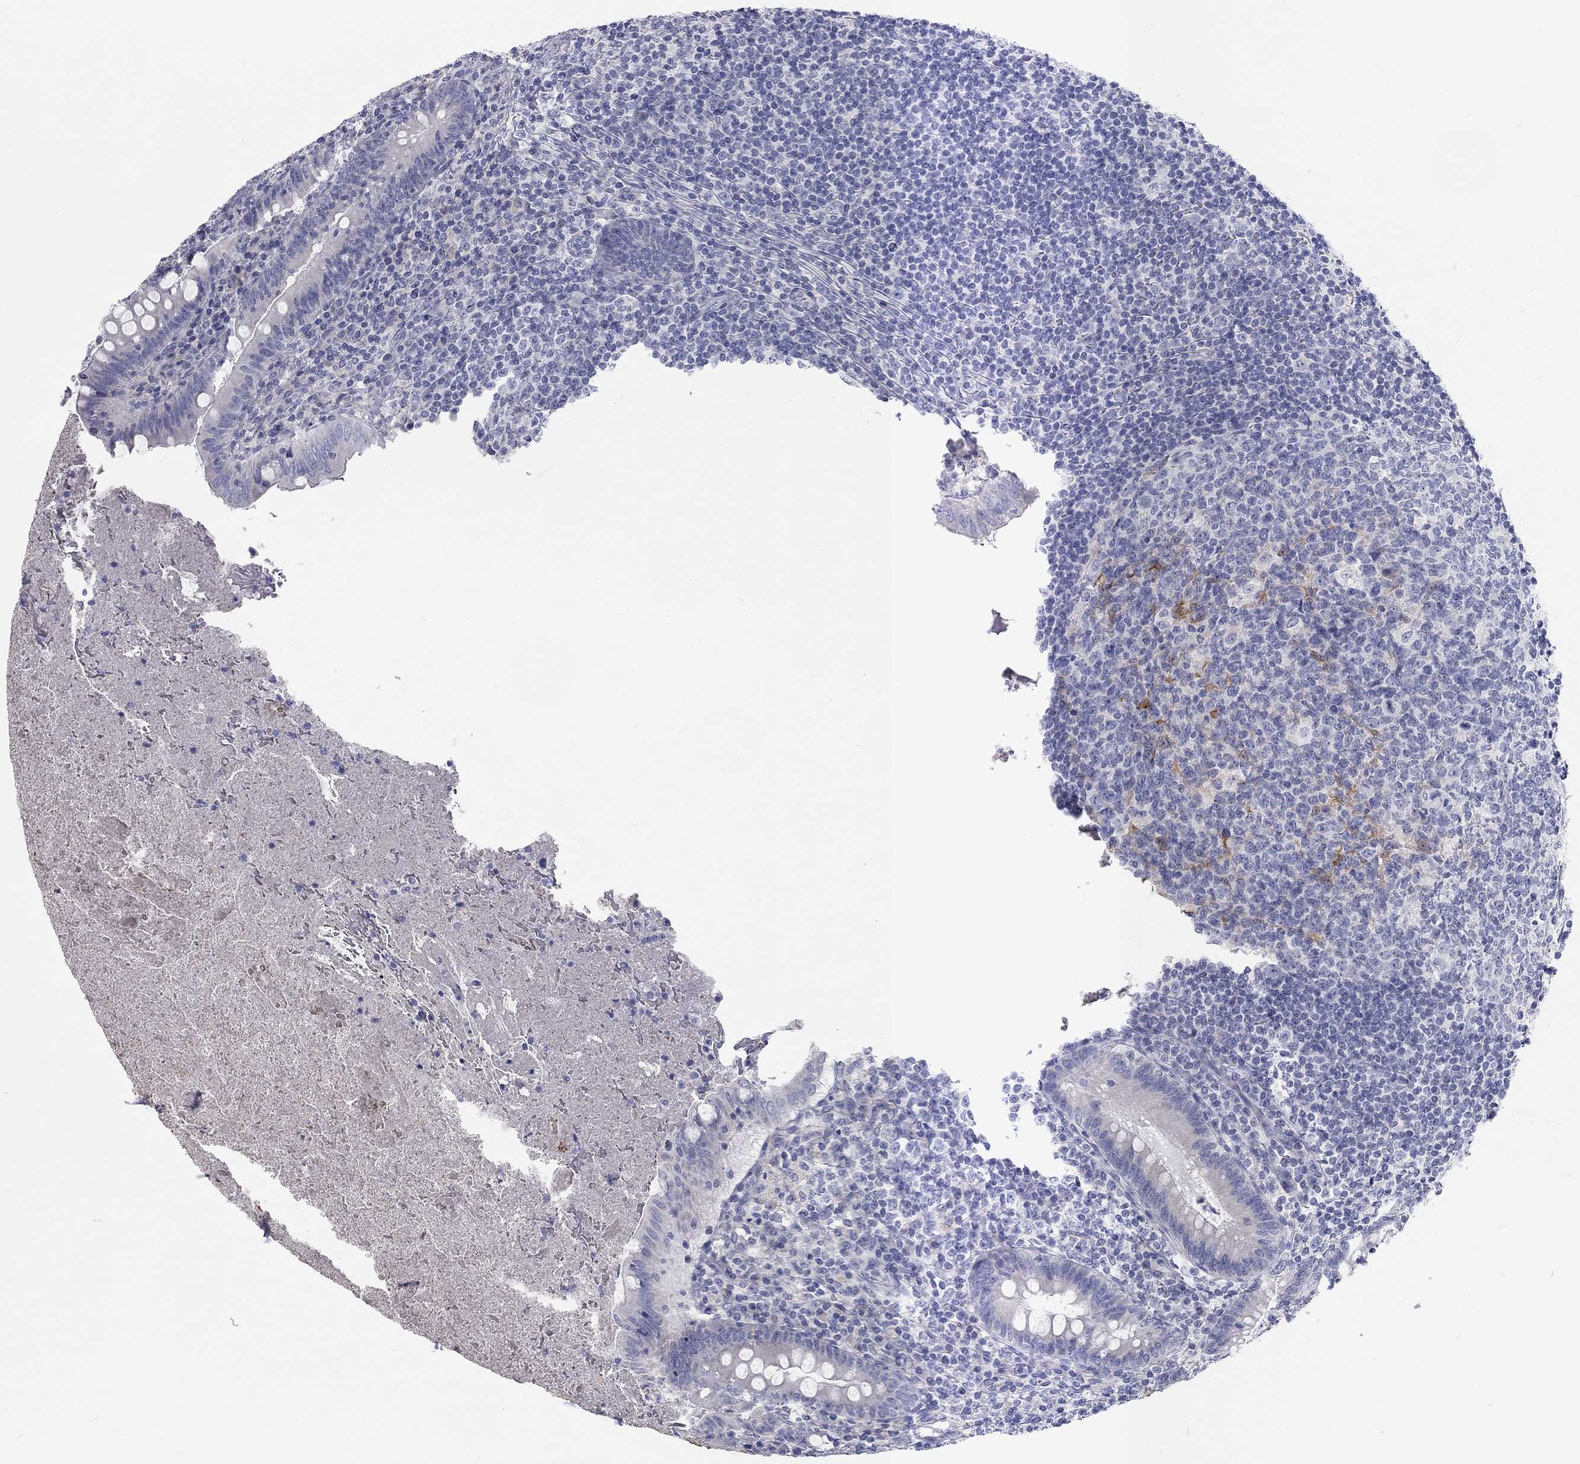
{"staining": {"intensity": "negative", "quantity": "none", "location": "none"}, "tissue": "appendix", "cell_type": "Glandular cells", "image_type": "normal", "snomed": [{"axis": "morphology", "description": "Normal tissue, NOS"}, {"axis": "topography", "description": "Appendix"}], "caption": "Immunohistochemistry (IHC) micrograph of unremarkable human appendix stained for a protein (brown), which displays no positivity in glandular cells.", "gene": "CALB1", "patient": {"sex": "male", "age": 47}}